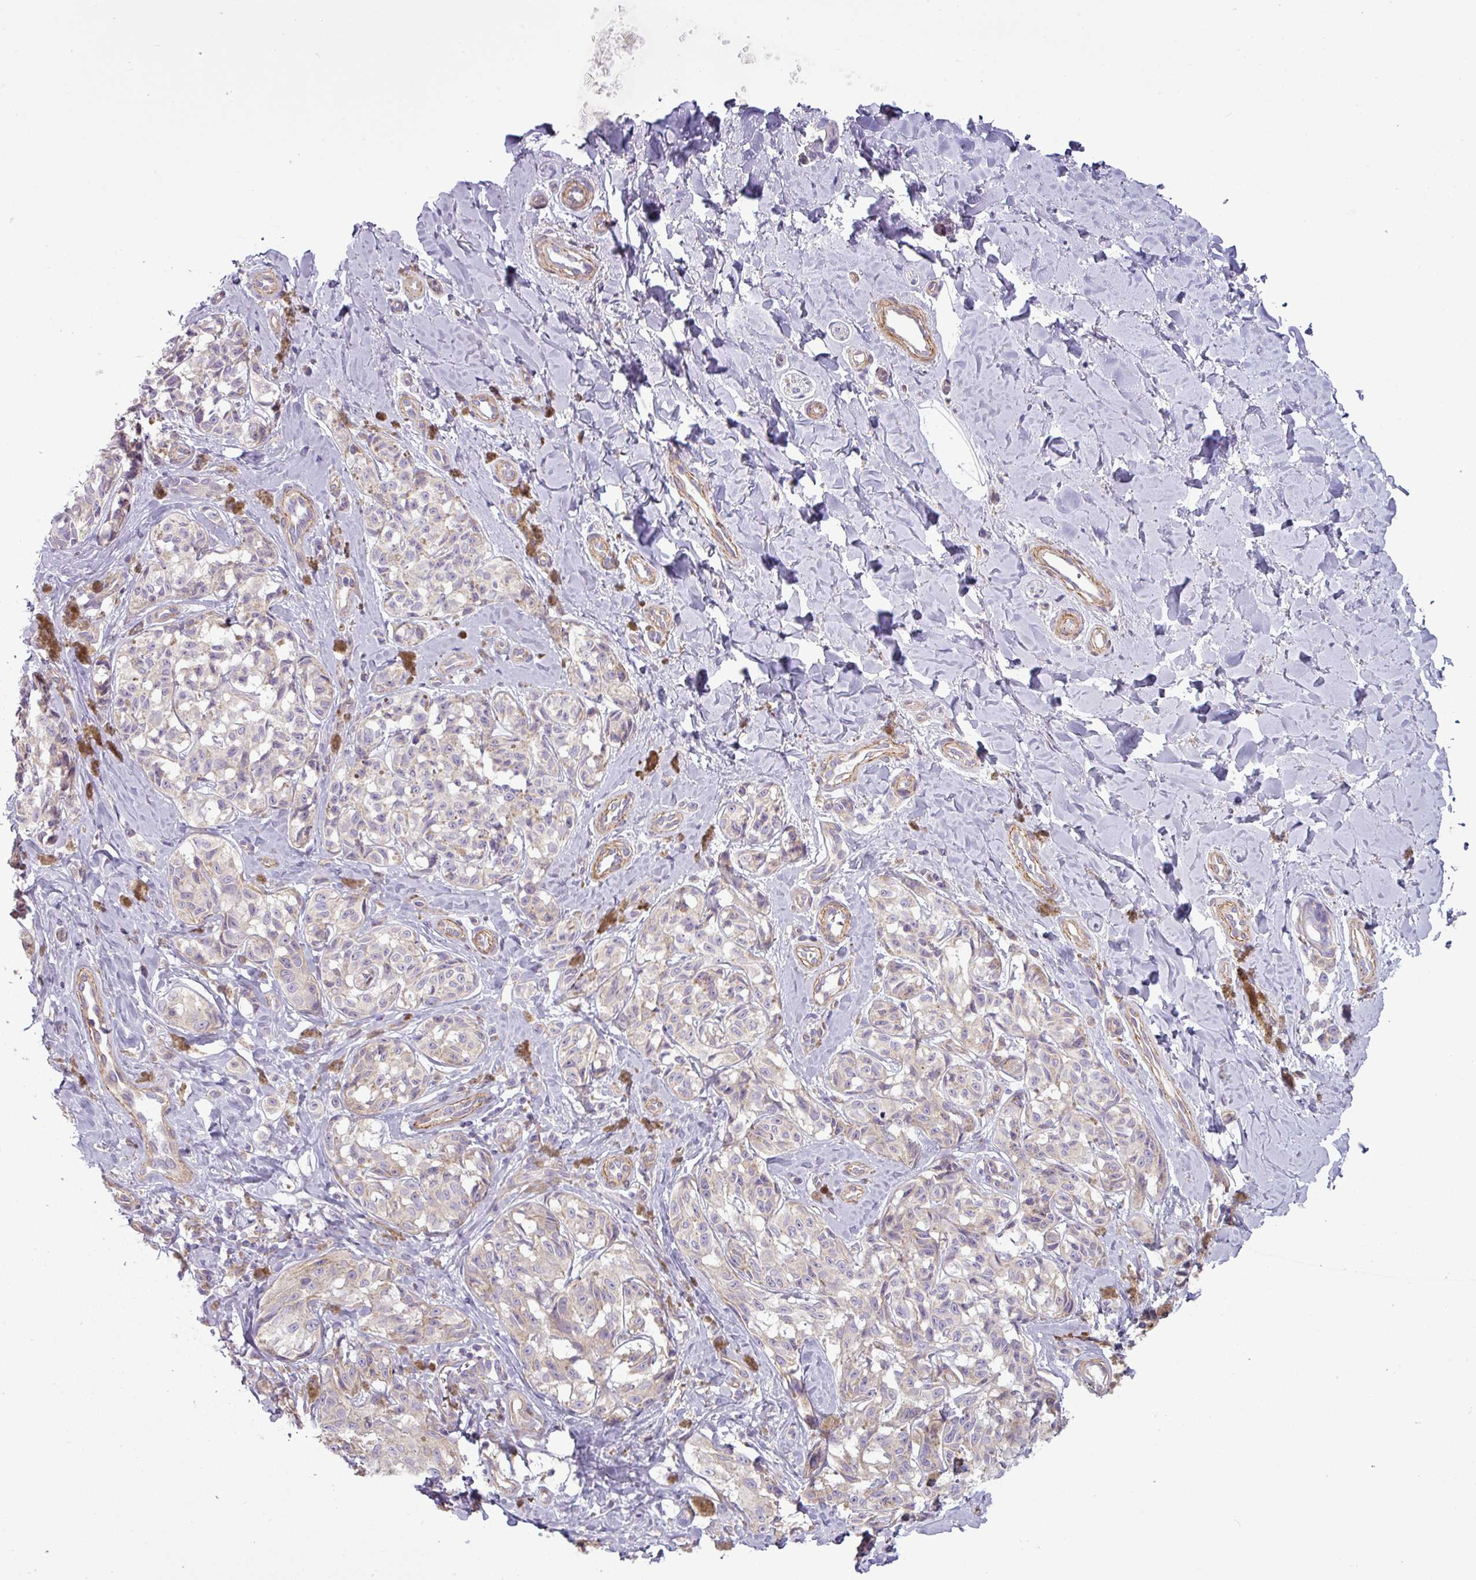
{"staining": {"intensity": "negative", "quantity": "none", "location": "none"}, "tissue": "melanoma", "cell_type": "Tumor cells", "image_type": "cancer", "snomed": [{"axis": "morphology", "description": "Malignant melanoma, NOS"}, {"axis": "topography", "description": "Skin"}], "caption": "Tumor cells show no significant staining in malignant melanoma.", "gene": "BTN2A2", "patient": {"sex": "female", "age": 65}}